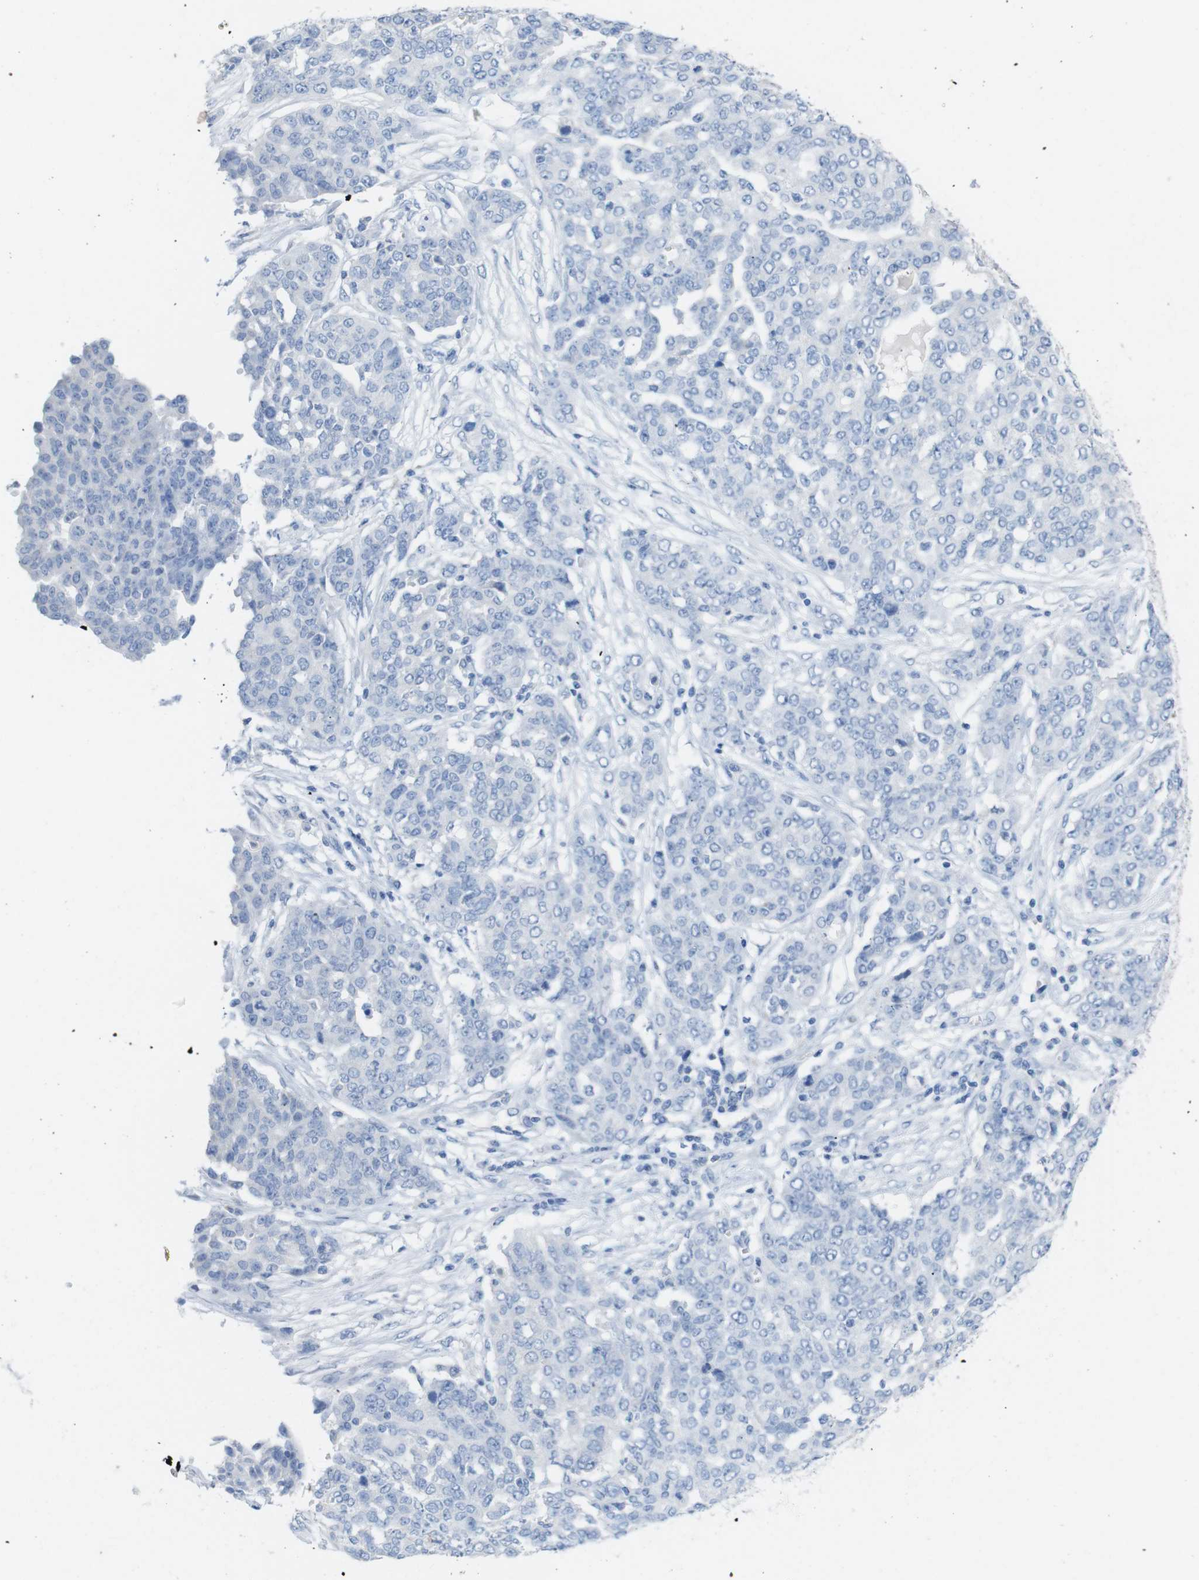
{"staining": {"intensity": "negative", "quantity": "none", "location": "none"}, "tissue": "ovarian cancer", "cell_type": "Tumor cells", "image_type": "cancer", "snomed": [{"axis": "morphology", "description": "Cystadenocarcinoma, serous, NOS"}, {"axis": "topography", "description": "Soft tissue"}, {"axis": "topography", "description": "Ovary"}], "caption": "IHC histopathology image of ovarian cancer (serous cystadenocarcinoma) stained for a protein (brown), which reveals no expression in tumor cells.", "gene": "LAG3", "patient": {"sex": "female", "age": 57}}